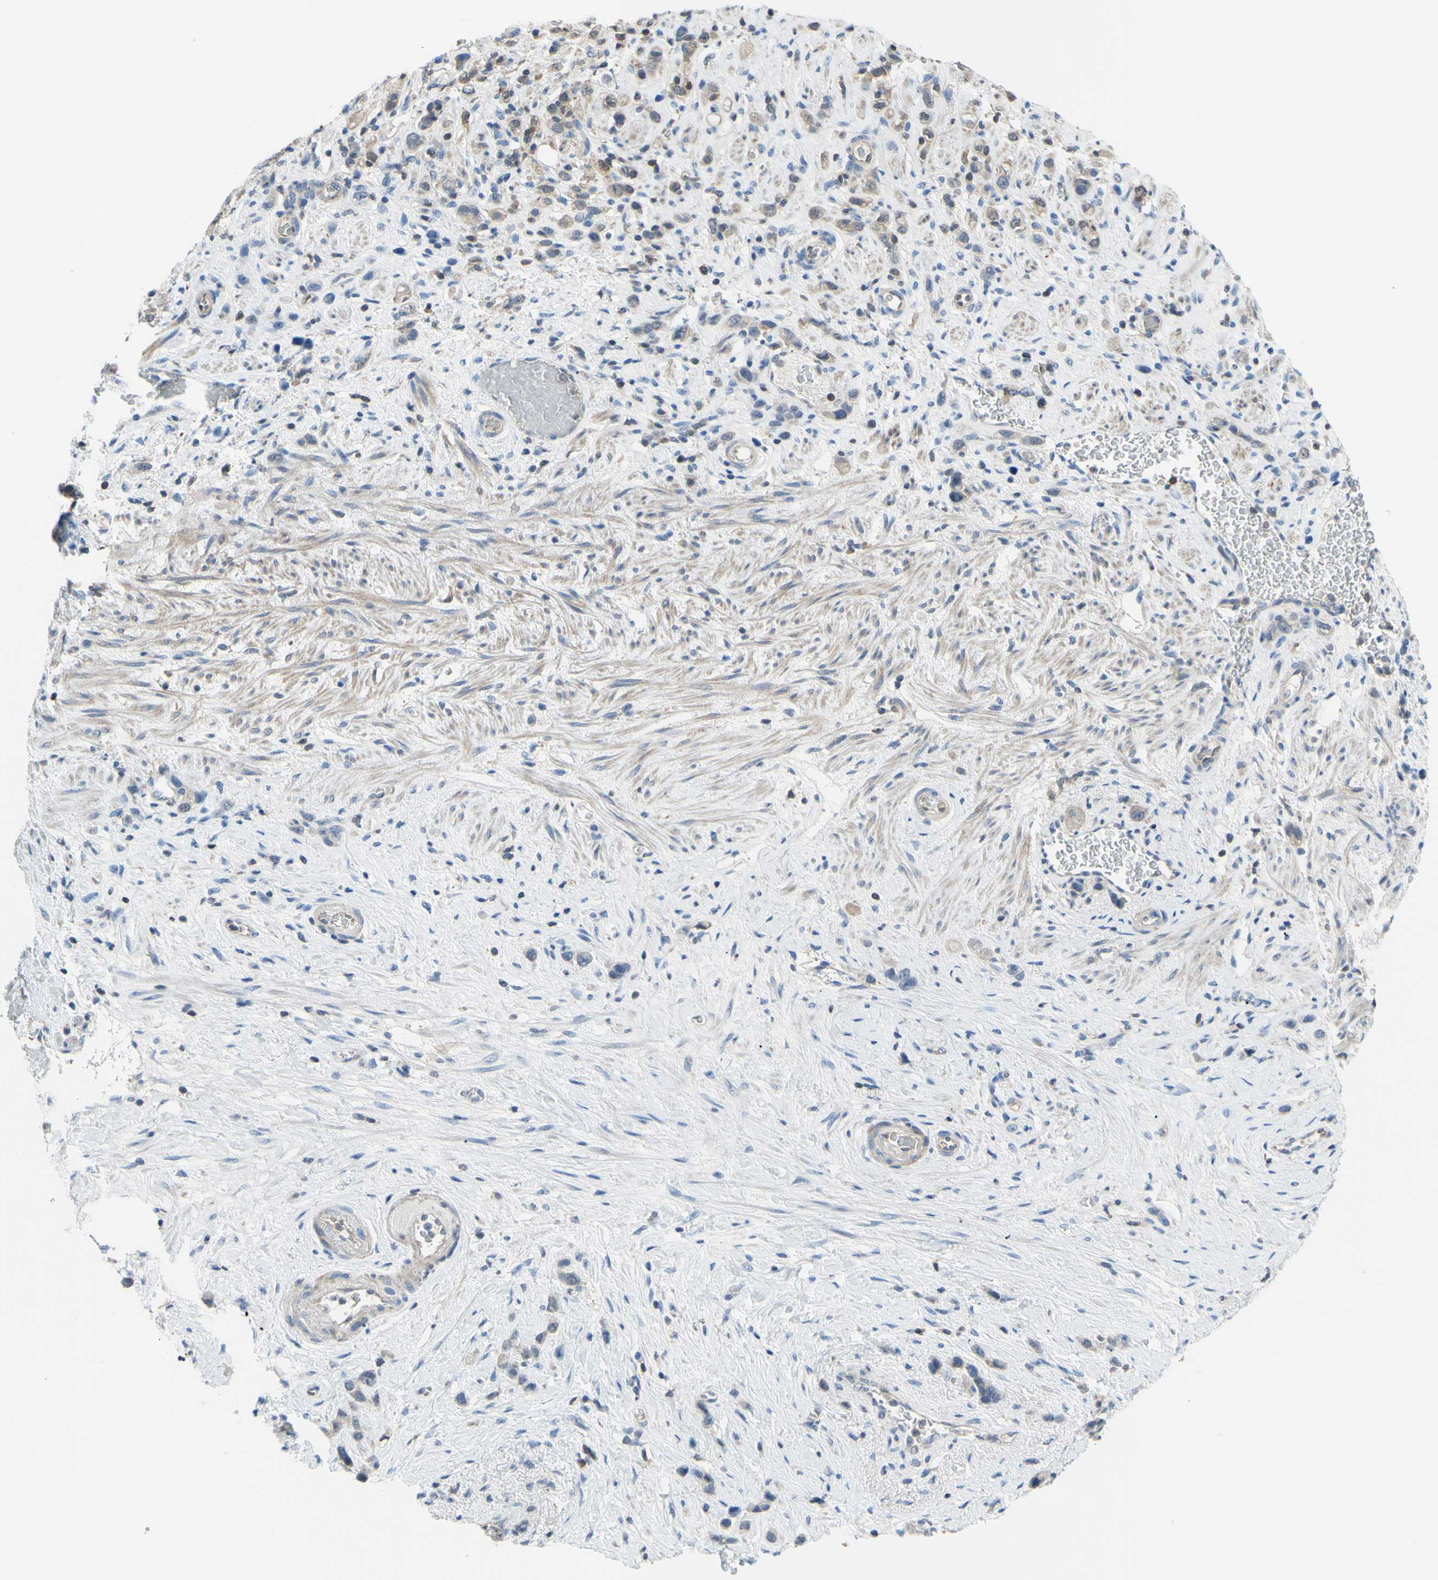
{"staining": {"intensity": "weak", "quantity": "25%-75%", "location": "cytoplasmic/membranous"}, "tissue": "stomach cancer", "cell_type": "Tumor cells", "image_type": "cancer", "snomed": [{"axis": "morphology", "description": "Adenocarcinoma, NOS"}, {"axis": "morphology", "description": "Adenocarcinoma, High grade"}, {"axis": "topography", "description": "Stomach, upper"}, {"axis": "topography", "description": "Stomach, lower"}], "caption": "Stomach adenocarcinoma (high-grade) was stained to show a protein in brown. There is low levels of weak cytoplasmic/membranous staining in about 25%-75% of tumor cells.", "gene": "UPK3B", "patient": {"sex": "female", "age": 65}}